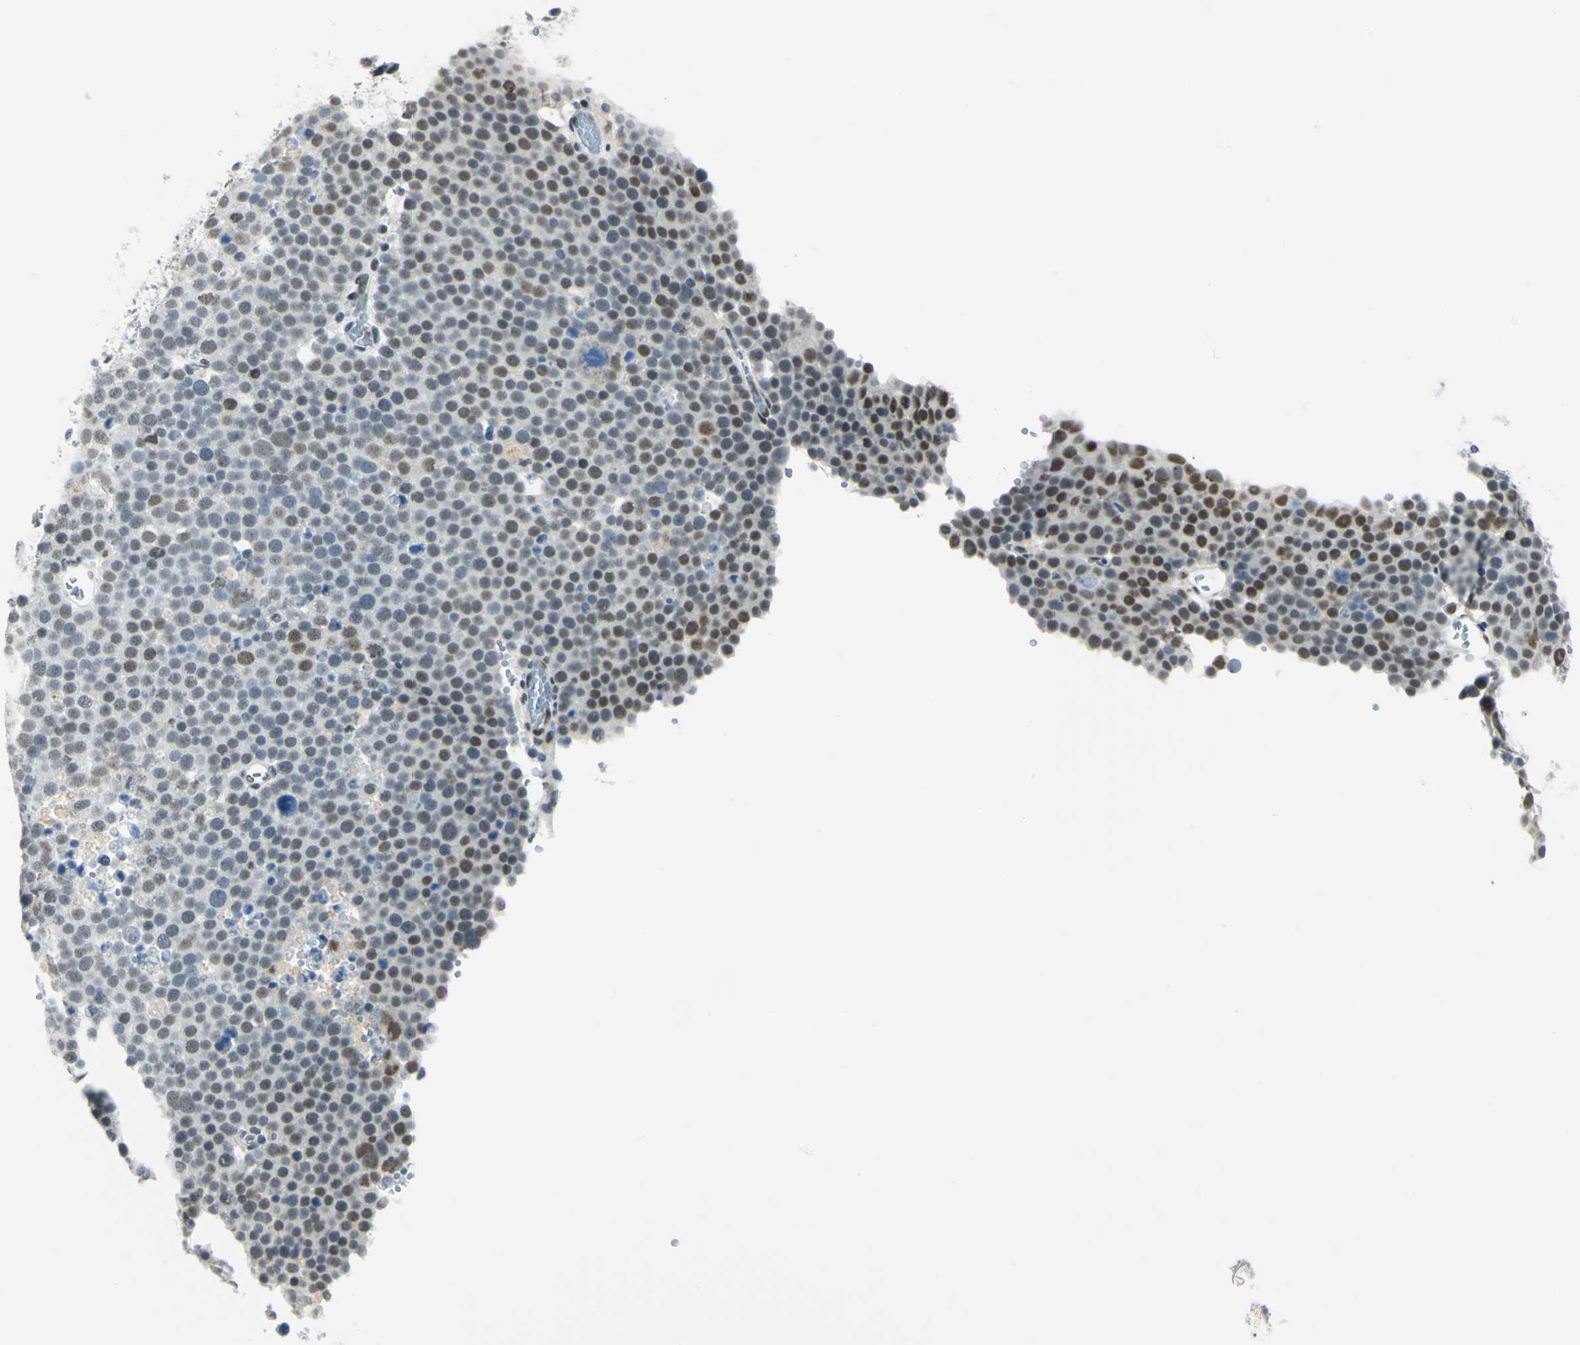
{"staining": {"intensity": "weak", "quantity": "<25%", "location": "nuclear"}, "tissue": "testis cancer", "cell_type": "Tumor cells", "image_type": "cancer", "snomed": [{"axis": "morphology", "description": "Seminoma, NOS"}, {"axis": "topography", "description": "Testis"}], "caption": "Immunohistochemical staining of human testis cancer reveals no significant staining in tumor cells.", "gene": "MTMR10", "patient": {"sex": "male", "age": 71}}